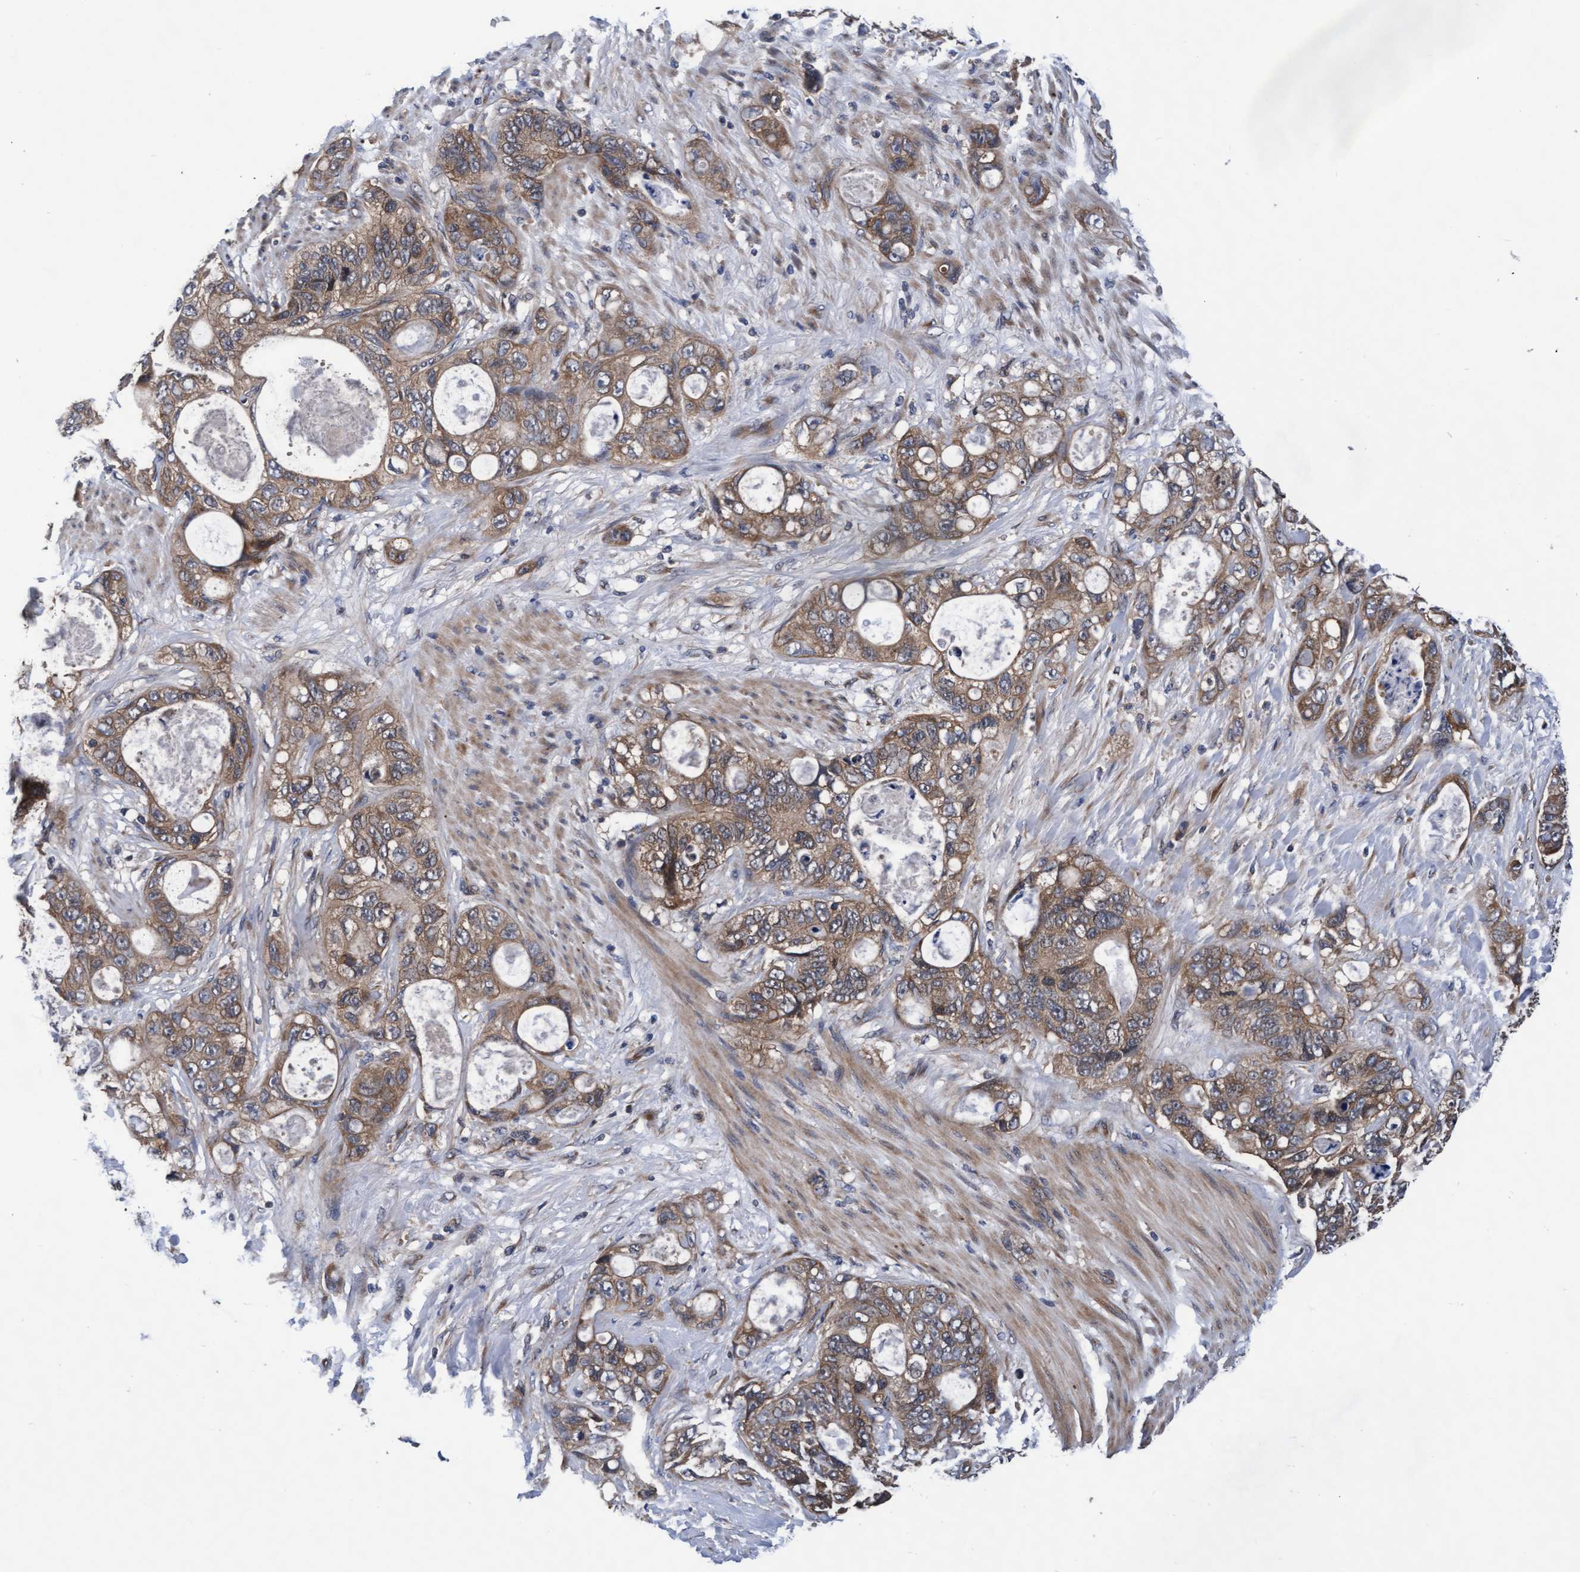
{"staining": {"intensity": "weak", "quantity": ">75%", "location": "cytoplasmic/membranous"}, "tissue": "stomach cancer", "cell_type": "Tumor cells", "image_type": "cancer", "snomed": [{"axis": "morphology", "description": "Normal tissue, NOS"}, {"axis": "morphology", "description": "Adenocarcinoma, NOS"}, {"axis": "topography", "description": "Stomach"}], "caption": "Protein staining of adenocarcinoma (stomach) tissue exhibits weak cytoplasmic/membranous expression in about >75% of tumor cells.", "gene": "EFCAB13", "patient": {"sex": "female", "age": 89}}